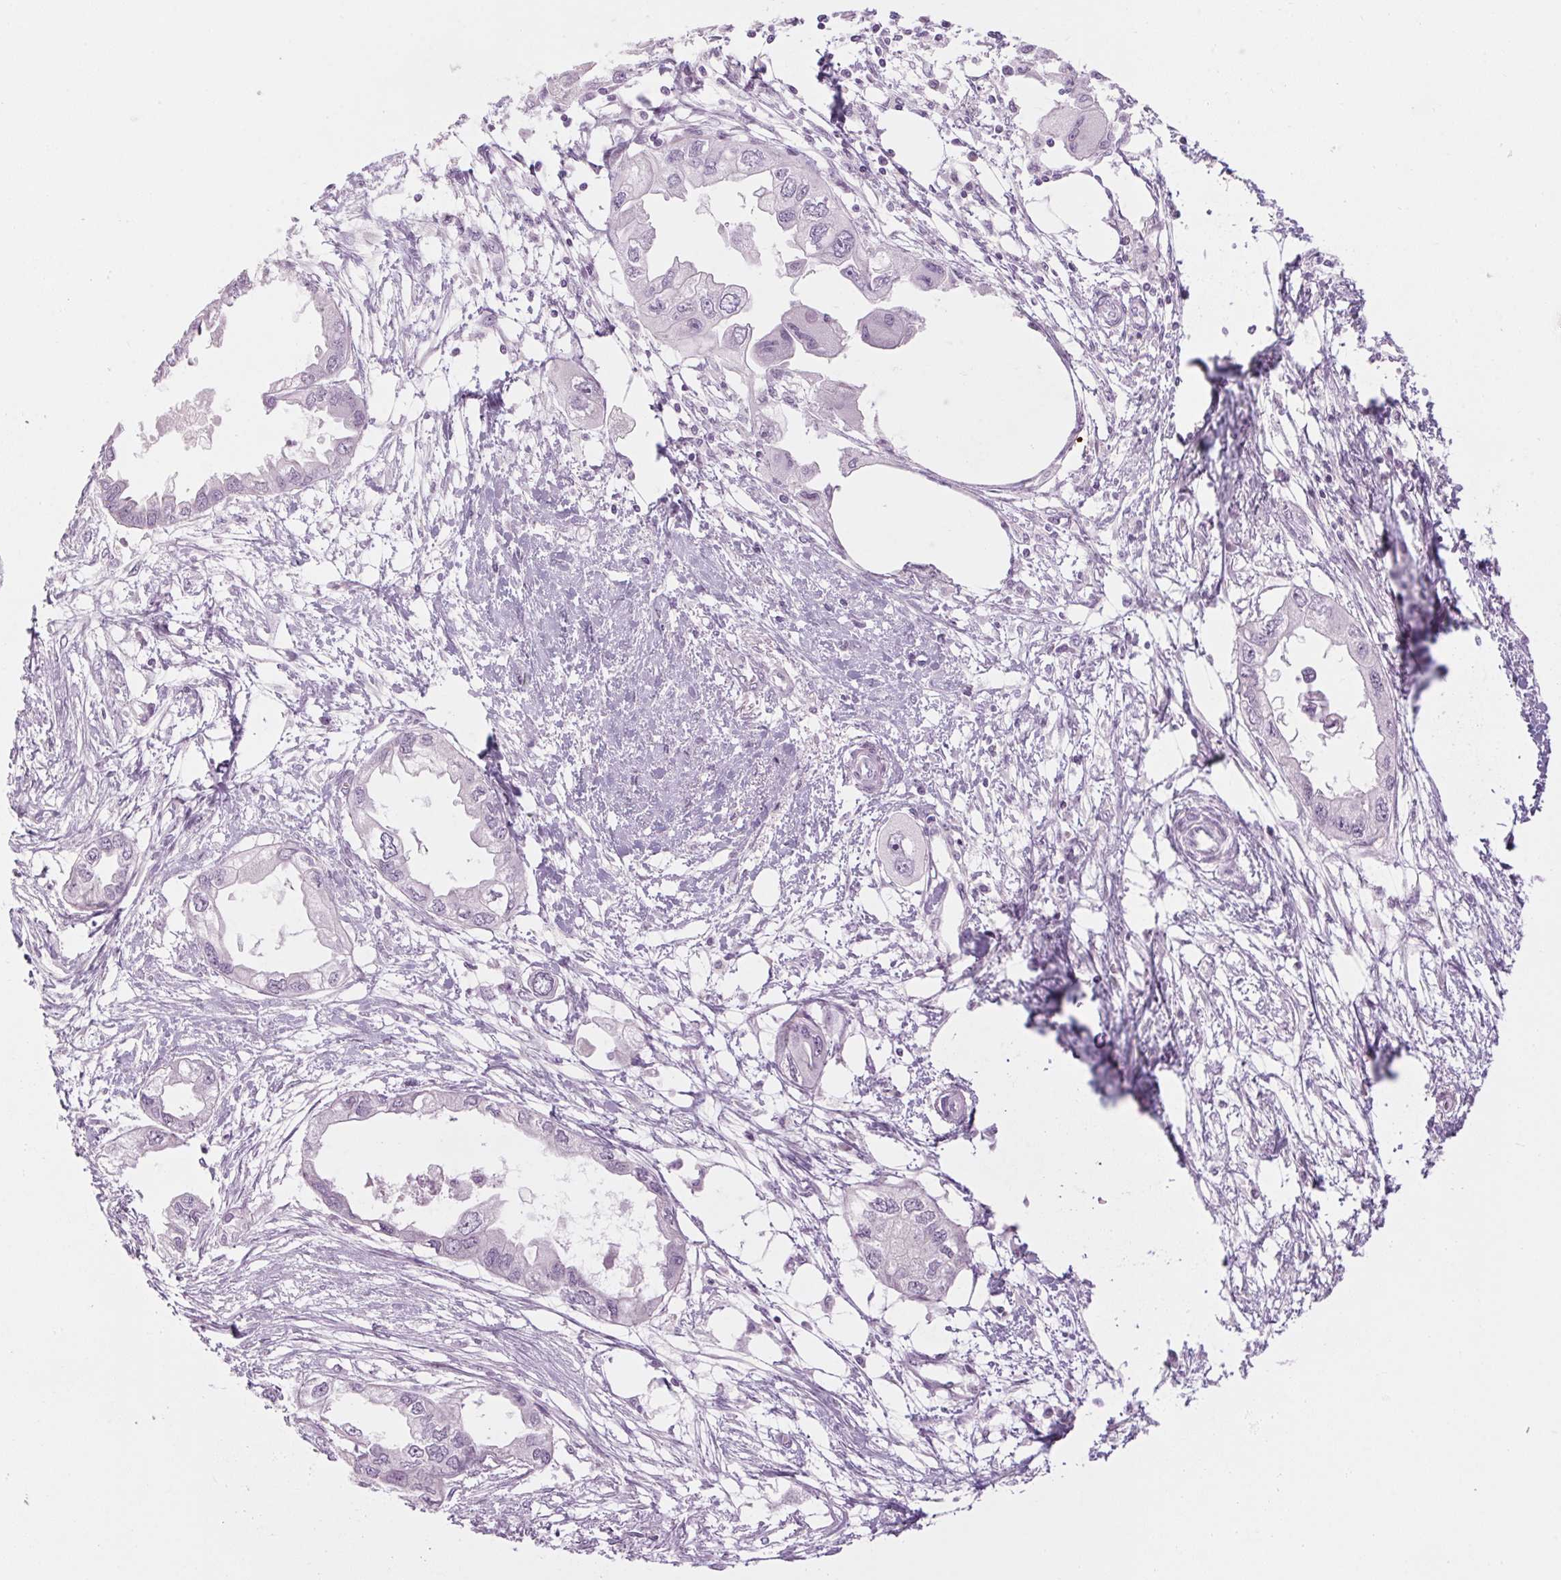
{"staining": {"intensity": "negative", "quantity": "none", "location": "none"}, "tissue": "endometrial cancer", "cell_type": "Tumor cells", "image_type": "cancer", "snomed": [{"axis": "morphology", "description": "Adenocarcinoma, NOS"}, {"axis": "morphology", "description": "Adenocarcinoma, metastatic, NOS"}, {"axis": "topography", "description": "Adipose tissue"}, {"axis": "topography", "description": "Endometrium"}], "caption": "Immunohistochemistry of human endometrial metastatic adenocarcinoma displays no positivity in tumor cells.", "gene": "RPTN", "patient": {"sex": "female", "age": 67}}